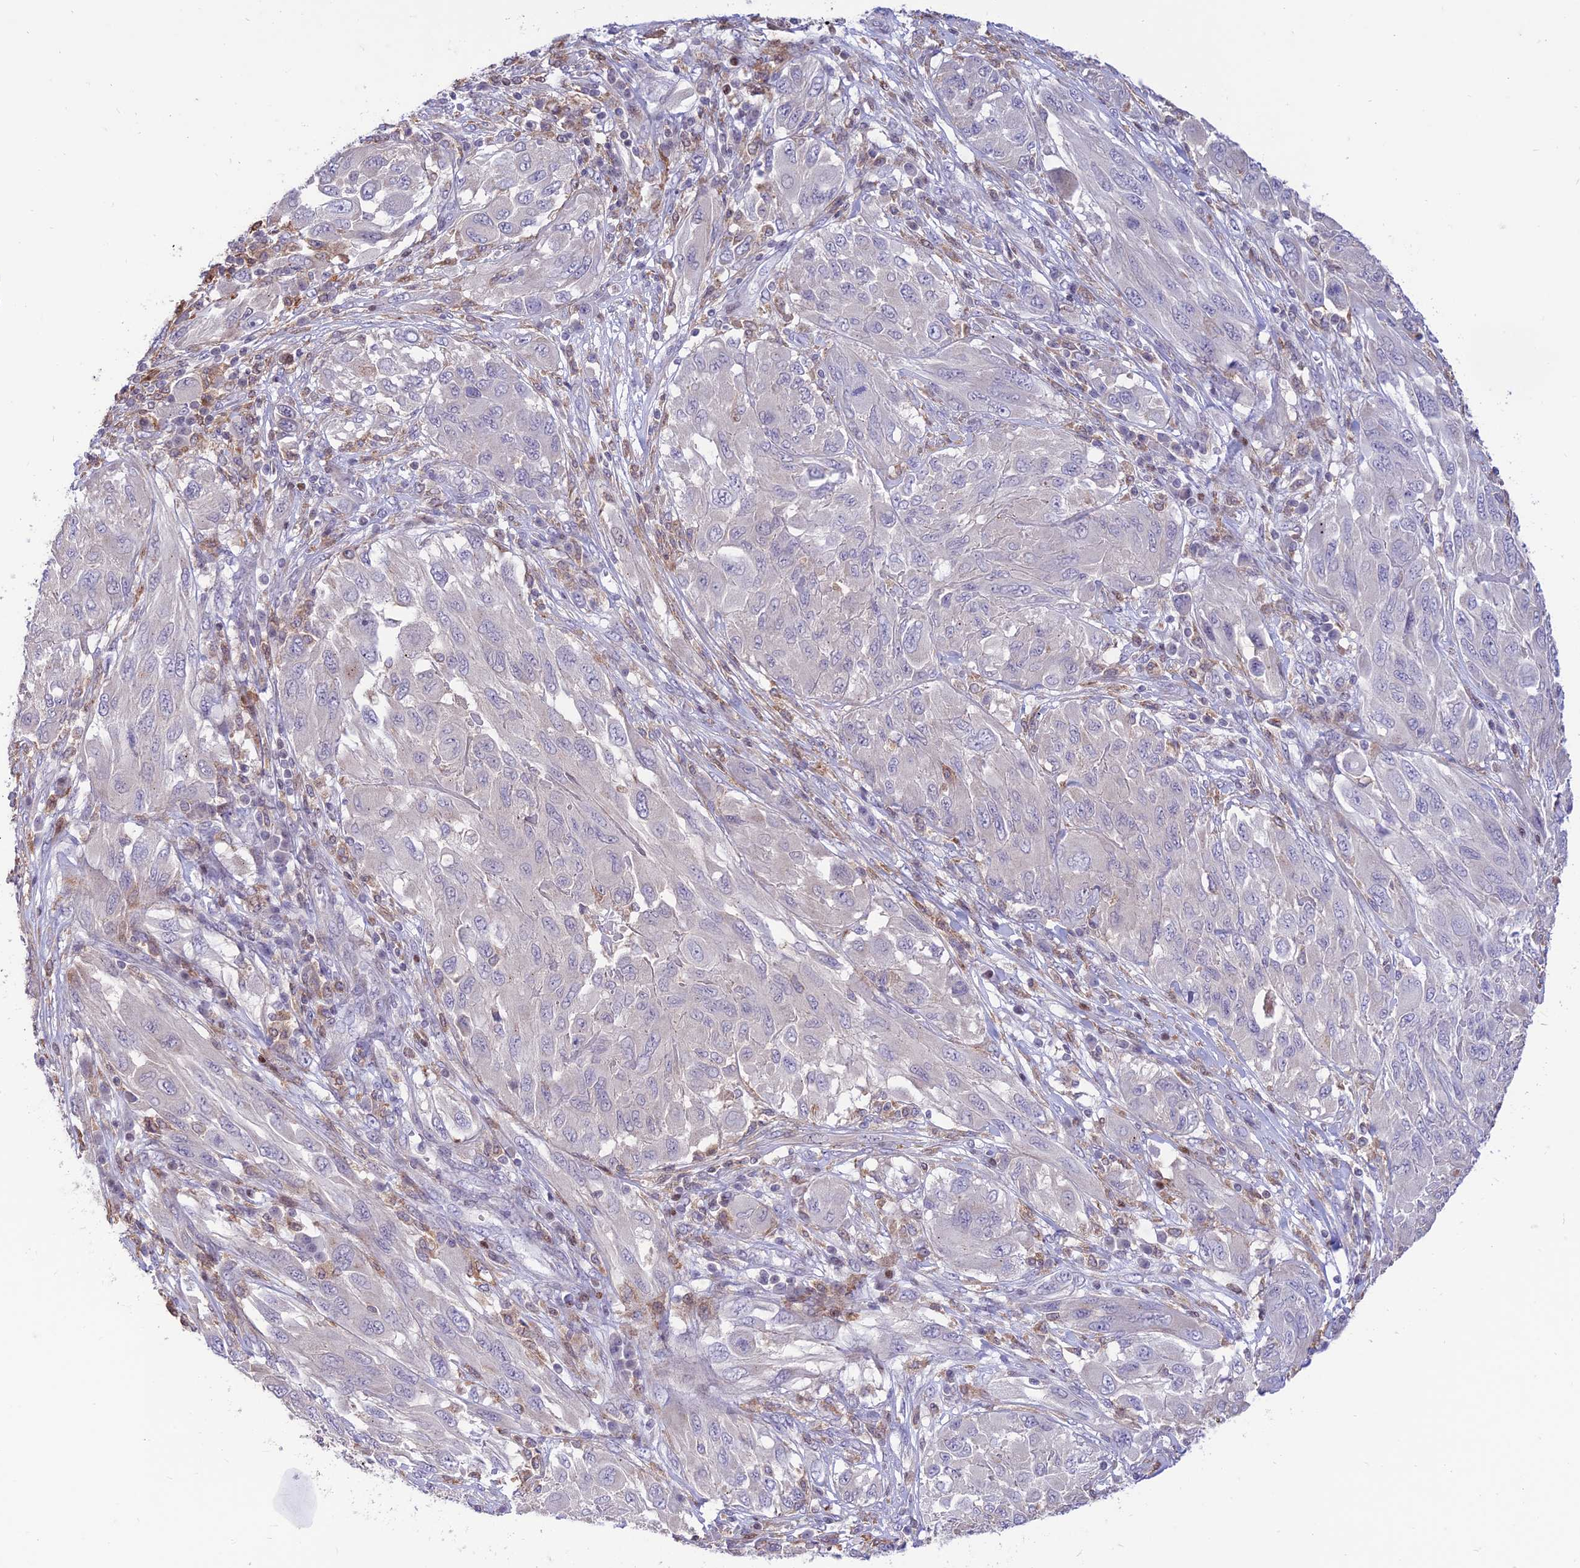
{"staining": {"intensity": "negative", "quantity": "none", "location": "none"}, "tissue": "melanoma", "cell_type": "Tumor cells", "image_type": "cancer", "snomed": [{"axis": "morphology", "description": "Malignant melanoma, NOS"}, {"axis": "topography", "description": "Skin"}], "caption": "Immunohistochemistry histopathology image of neoplastic tissue: melanoma stained with DAB (3,3'-diaminobenzidine) exhibits no significant protein staining in tumor cells.", "gene": "FAM186B", "patient": {"sex": "female", "age": 91}}